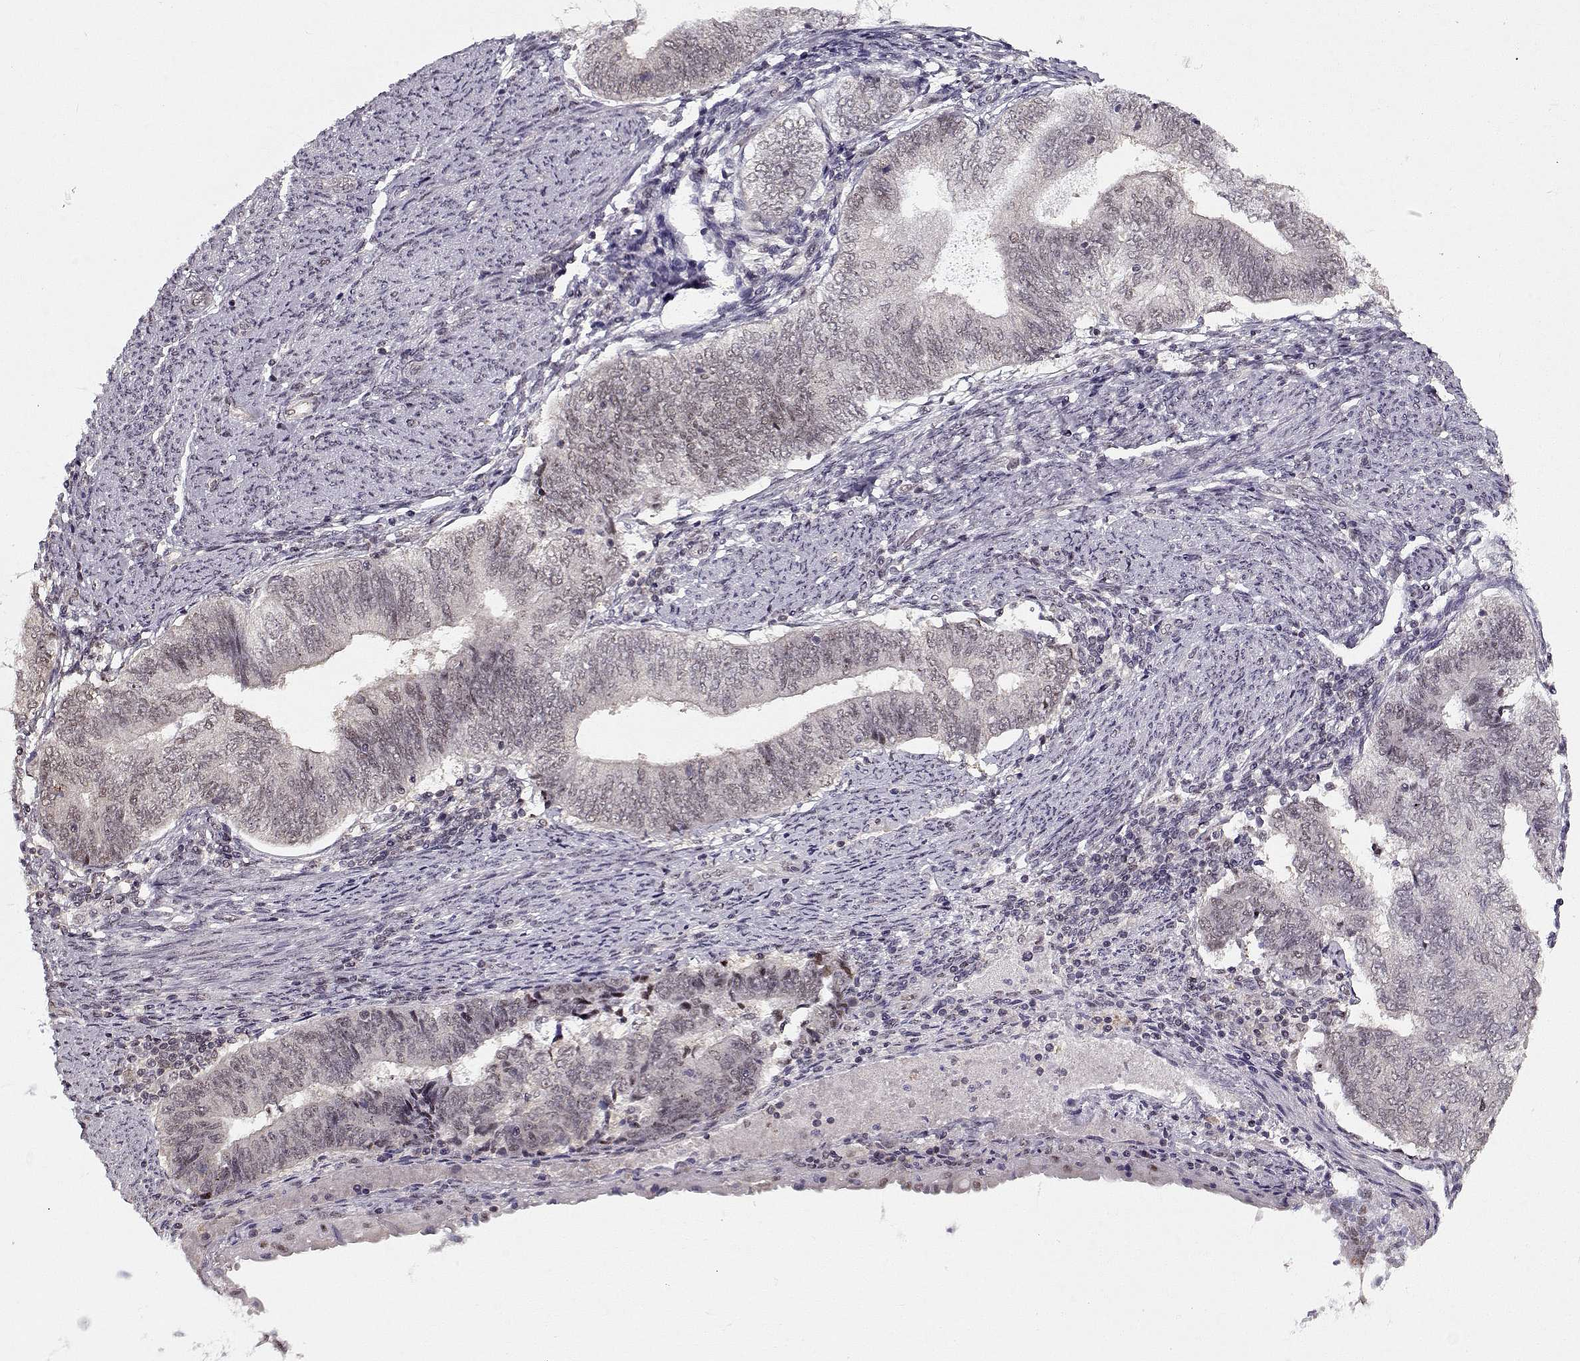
{"staining": {"intensity": "weak", "quantity": "<25%", "location": "nuclear"}, "tissue": "endometrial cancer", "cell_type": "Tumor cells", "image_type": "cancer", "snomed": [{"axis": "morphology", "description": "Adenocarcinoma, NOS"}, {"axis": "topography", "description": "Endometrium"}], "caption": "Immunohistochemical staining of adenocarcinoma (endometrial) reveals no significant expression in tumor cells.", "gene": "TESPA1", "patient": {"sex": "female", "age": 65}}